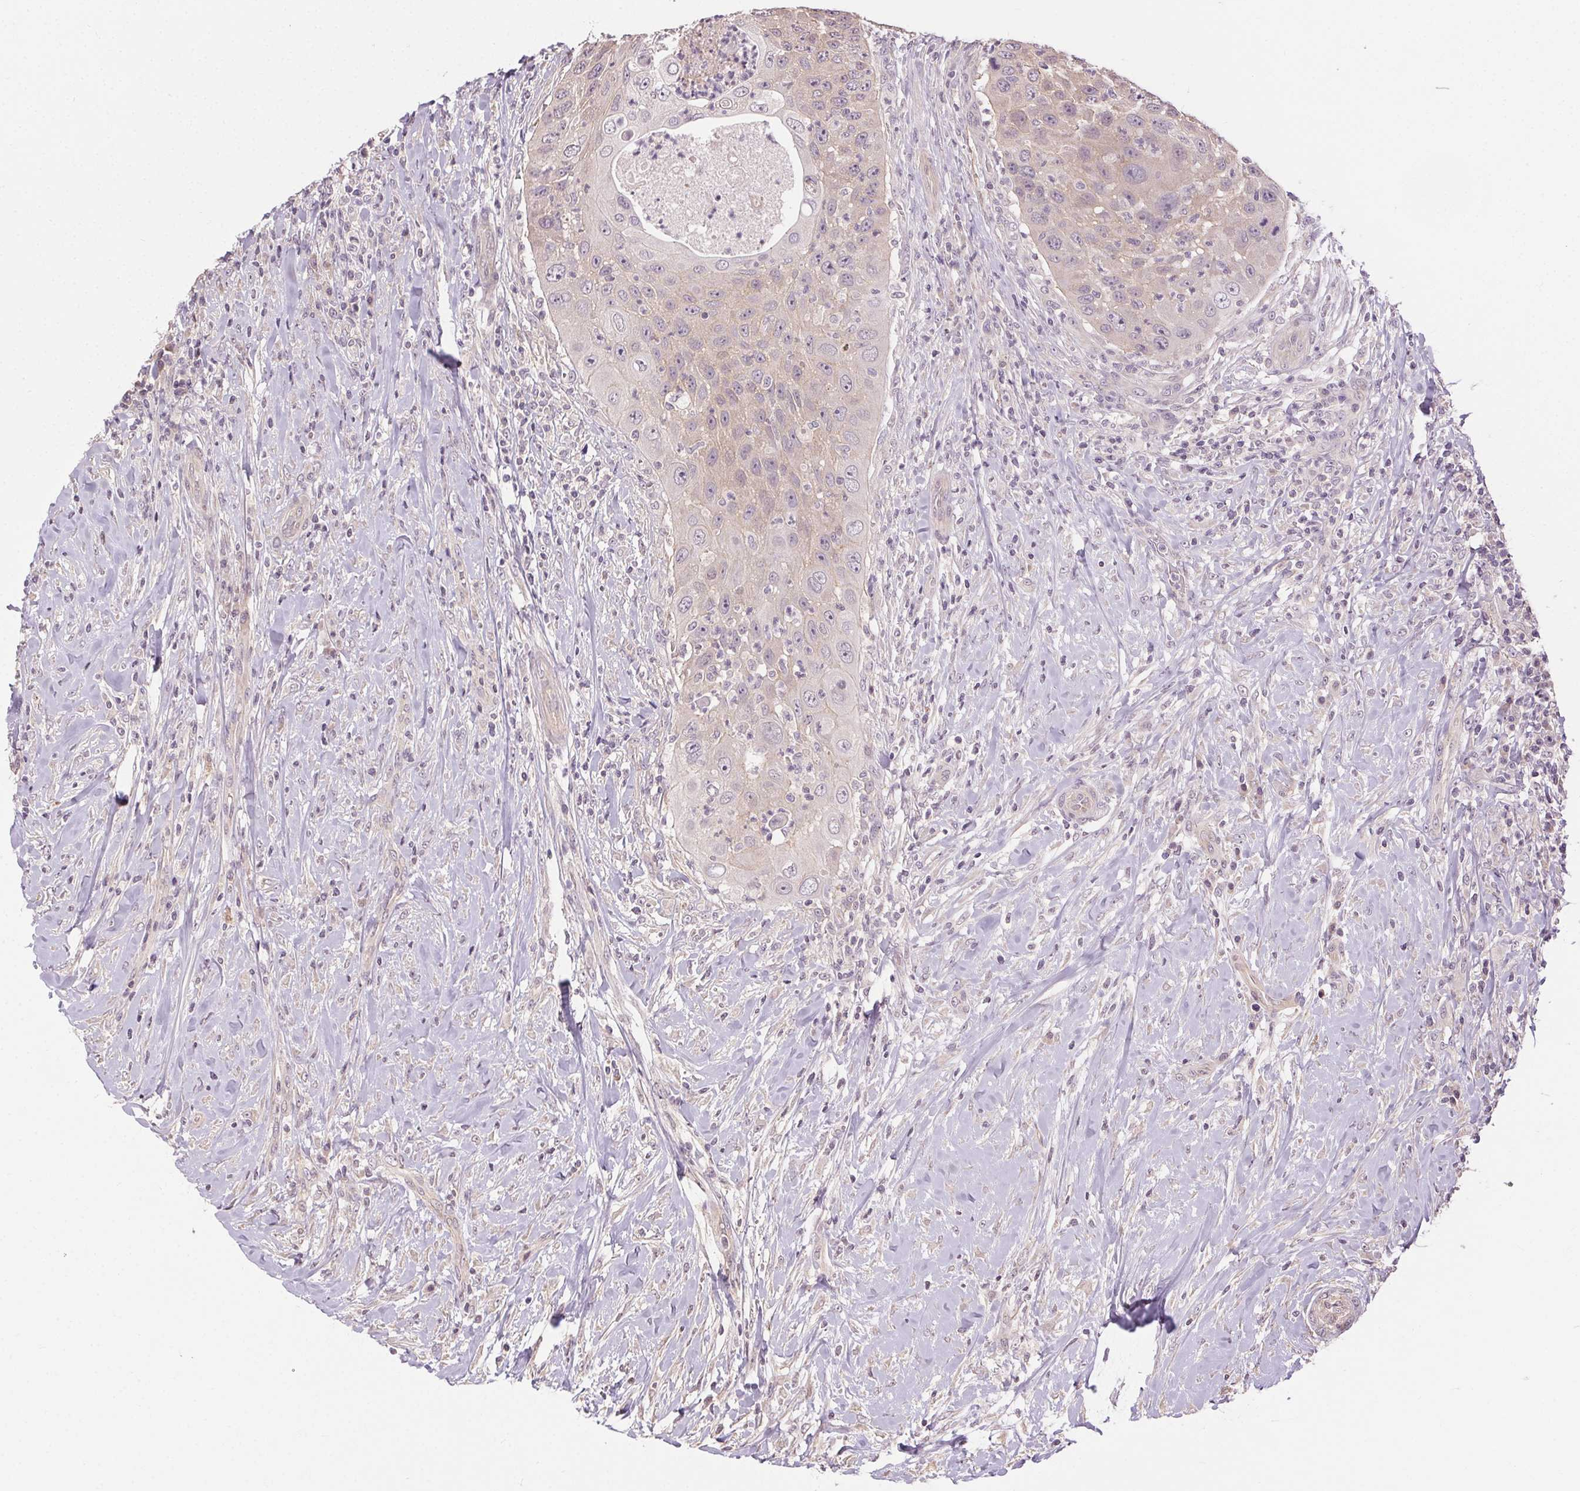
{"staining": {"intensity": "weak", "quantity": "25%-75%", "location": "cytoplasmic/membranous"}, "tissue": "head and neck cancer", "cell_type": "Tumor cells", "image_type": "cancer", "snomed": [{"axis": "morphology", "description": "Squamous cell carcinoma, NOS"}, {"axis": "topography", "description": "Head-Neck"}], "caption": "Immunohistochemistry (IHC) image of neoplastic tissue: human head and neck cancer stained using immunohistochemistry exhibits low levels of weak protein expression localized specifically in the cytoplasmic/membranous of tumor cells, appearing as a cytoplasmic/membranous brown color.", "gene": "ATP1B3", "patient": {"sex": "male", "age": 69}}